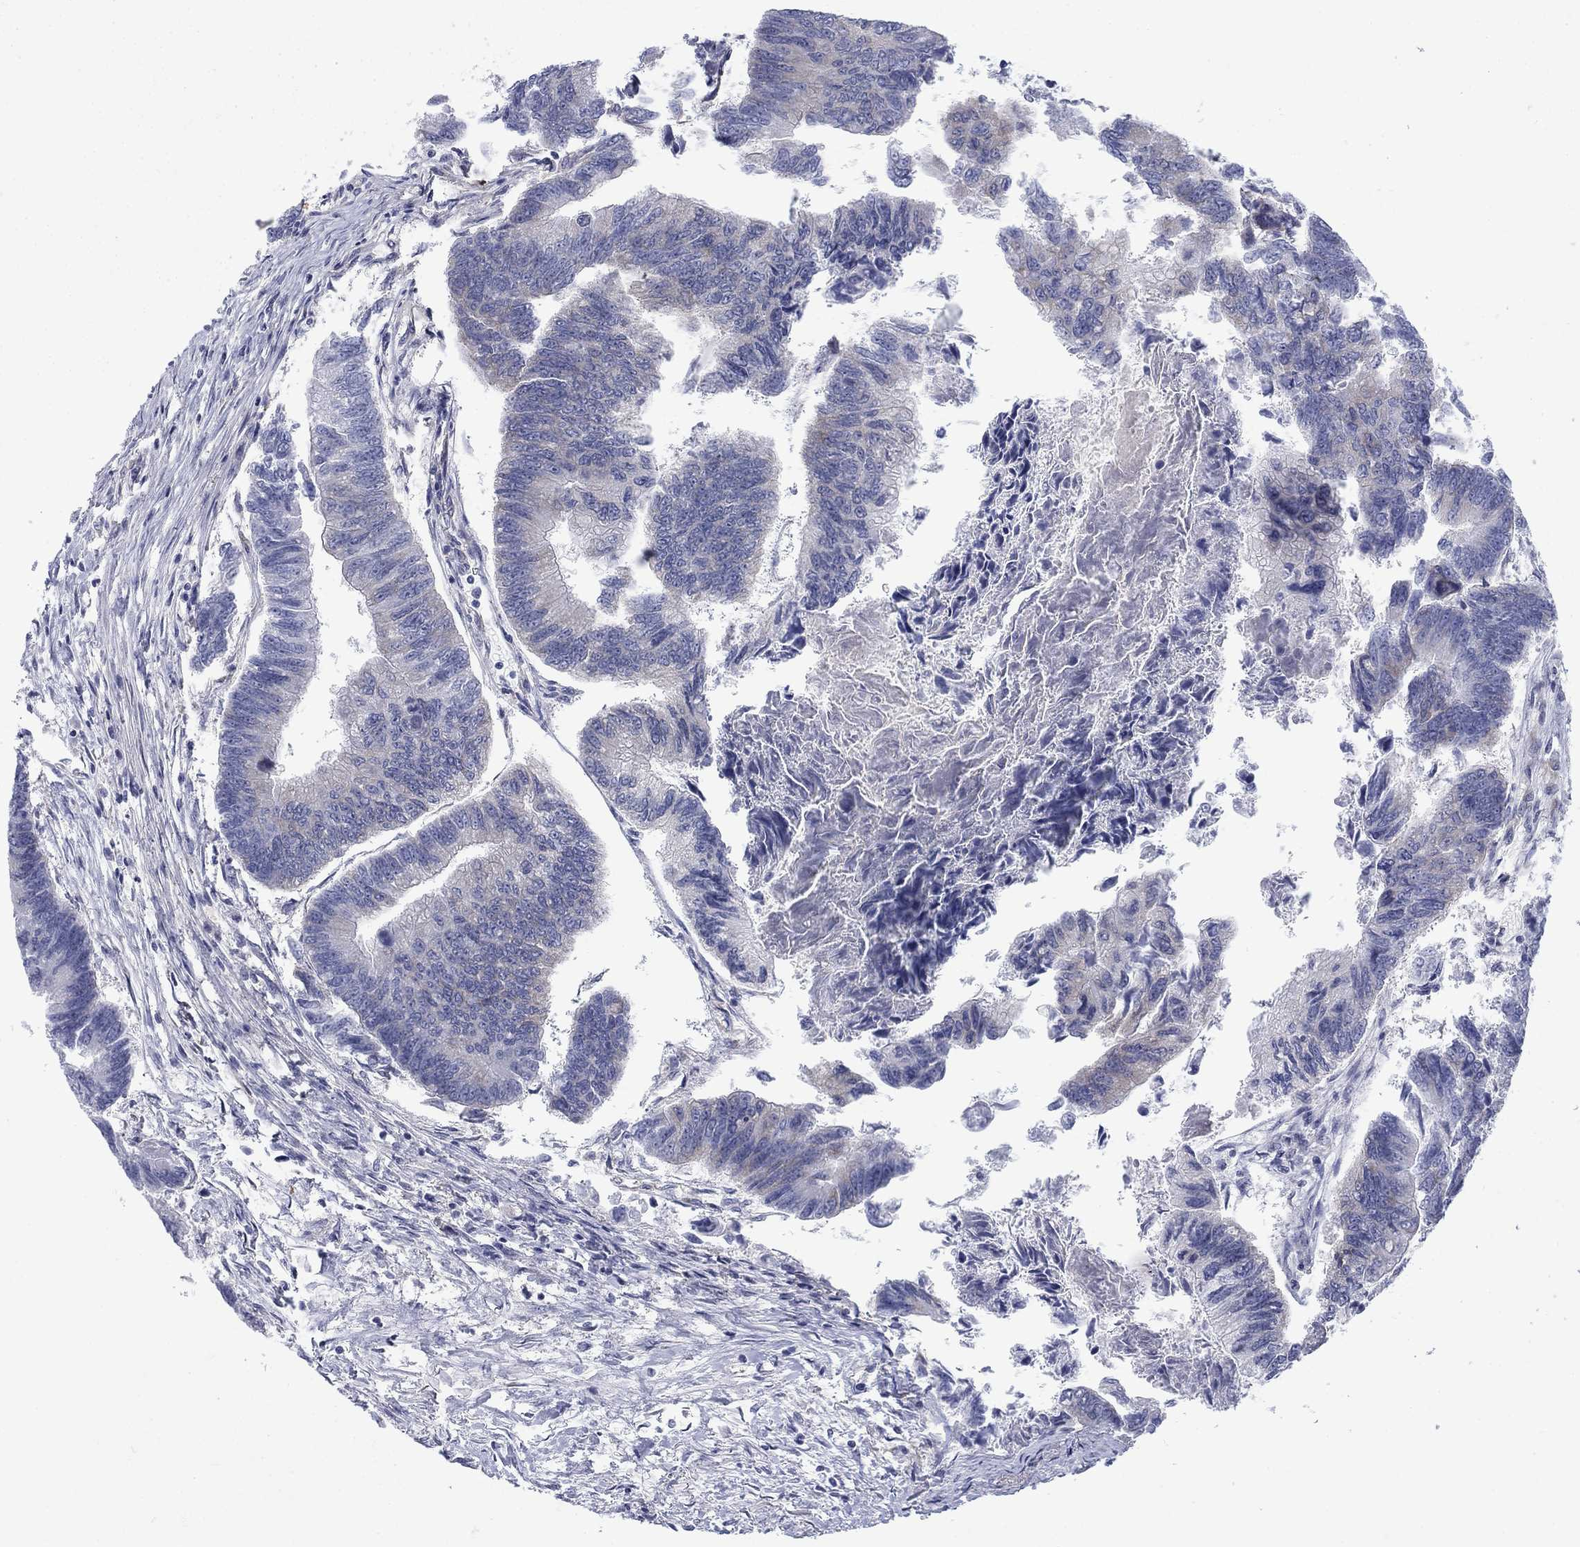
{"staining": {"intensity": "negative", "quantity": "none", "location": "none"}, "tissue": "colorectal cancer", "cell_type": "Tumor cells", "image_type": "cancer", "snomed": [{"axis": "morphology", "description": "Adenocarcinoma, NOS"}, {"axis": "topography", "description": "Colon"}], "caption": "There is no significant expression in tumor cells of colorectal adenocarcinoma.", "gene": "FXR1", "patient": {"sex": "female", "age": 65}}